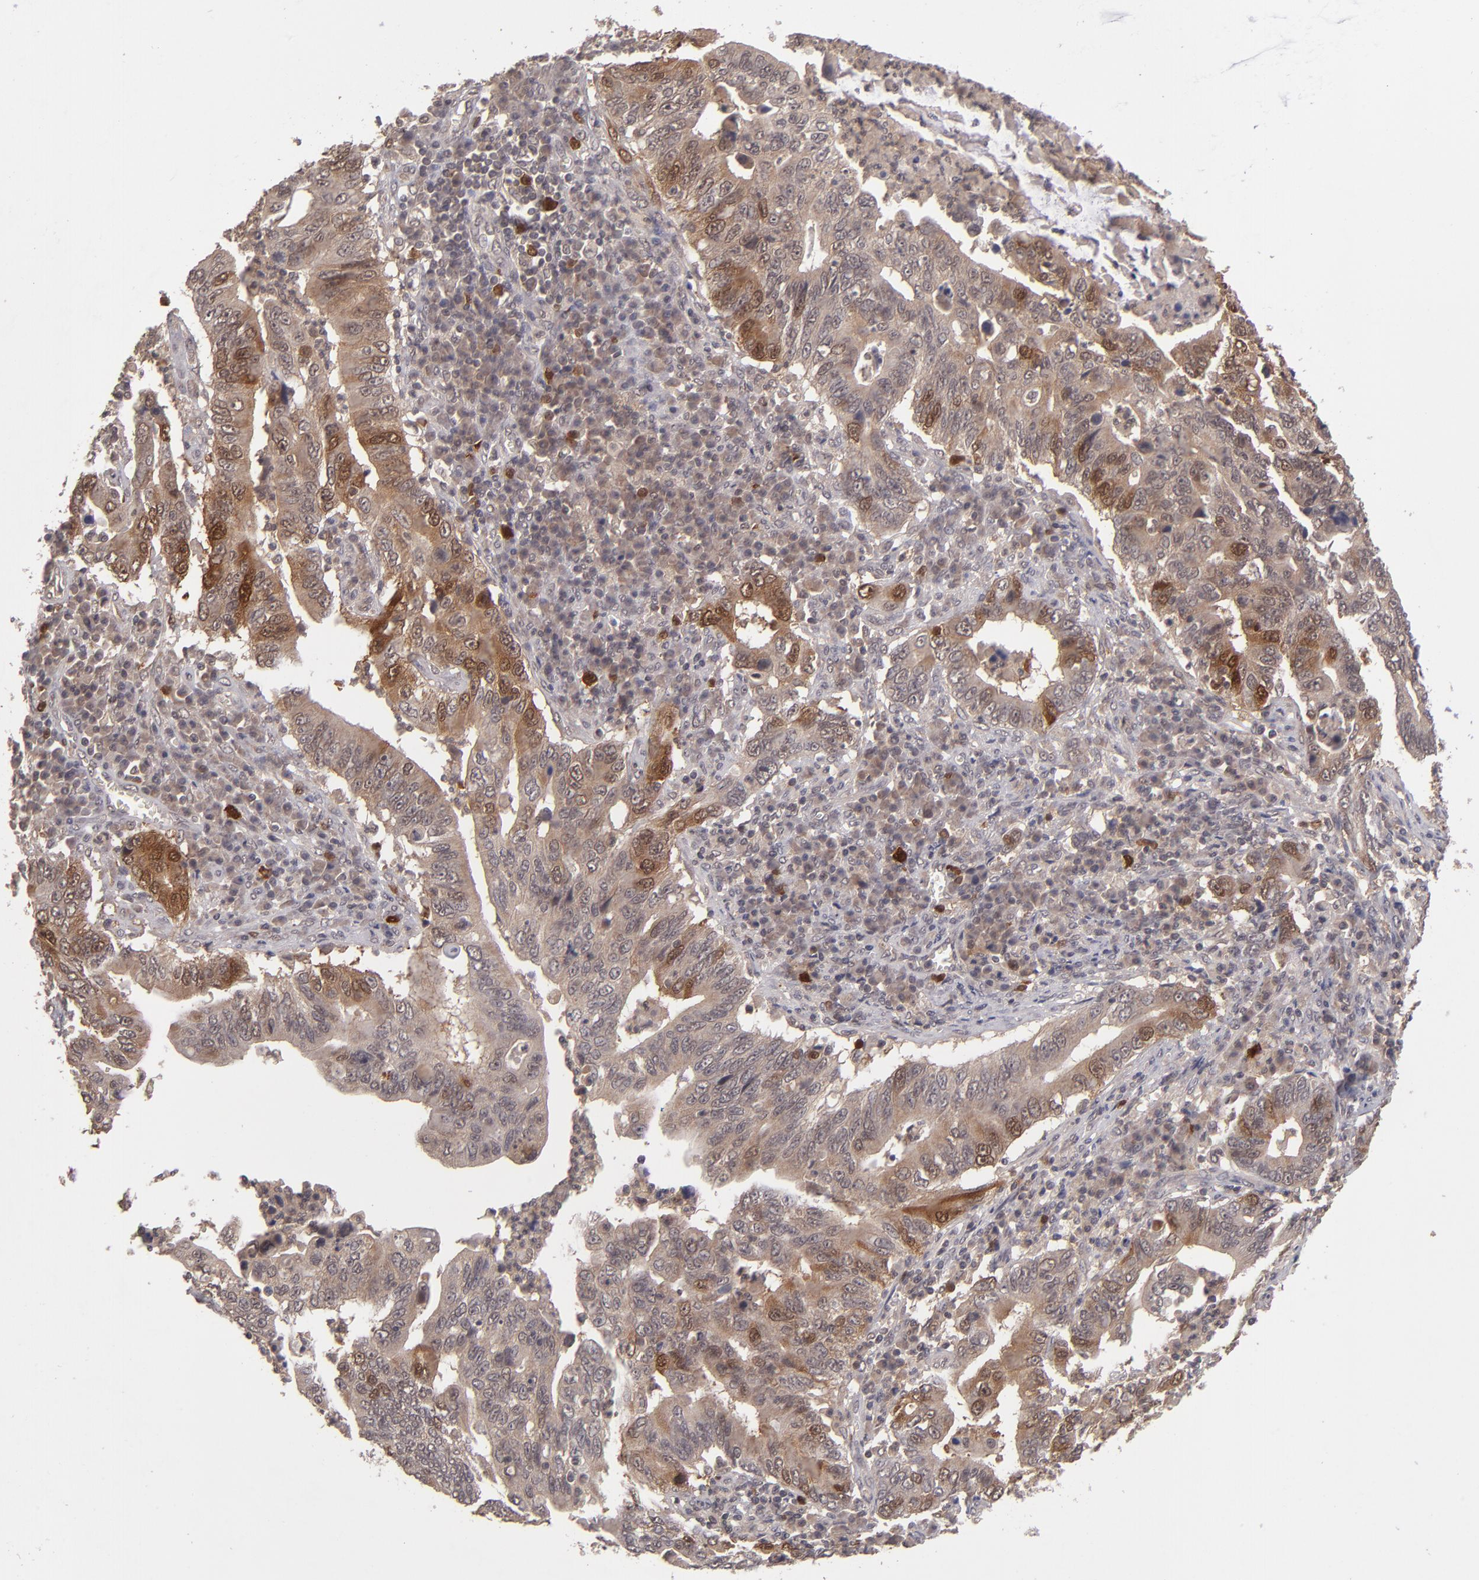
{"staining": {"intensity": "moderate", "quantity": "25%-75%", "location": "cytoplasmic/membranous,nuclear"}, "tissue": "stomach cancer", "cell_type": "Tumor cells", "image_type": "cancer", "snomed": [{"axis": "morphology", "description": "Adenocarcinoma, NOS"}, {"axis": "topography", "description": "Stomach, upper"}], "caption": "Stomach cancer stained with a protein marker displays moderate staining in tumor cells.", "gene": "TYMS", "patient": {"sex": "male", "age": 63}}